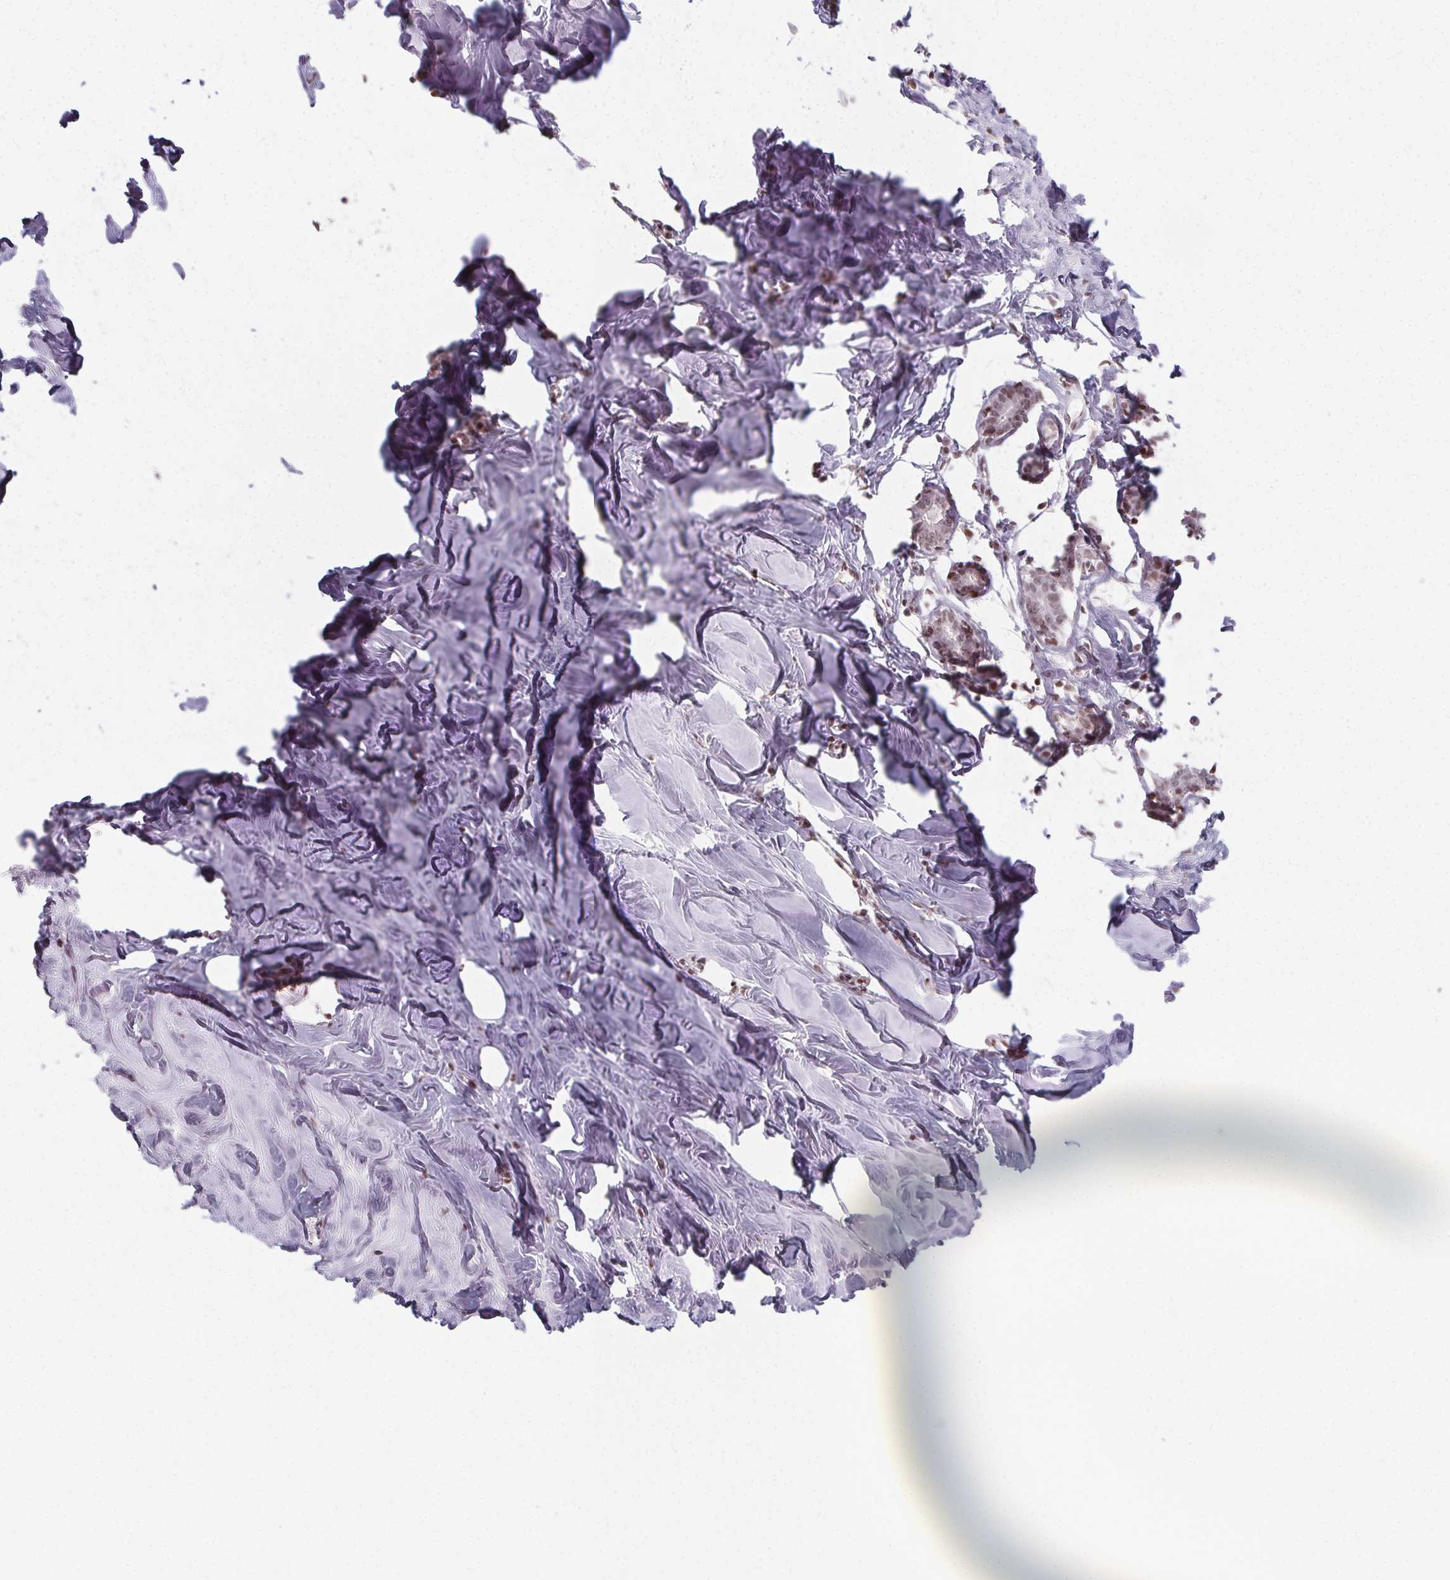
{"staining": {"intensity": "negative", "quantity": "none", "location": "none"}, "tissue": "breast", "cell_type": "Adipocytes", "image_type": "normal", "snomed": [{"axis": "morphology", "description": "Normal tissue, NOS"}, {"axis": "topography", "description": "Breast"}], "caption": "Immunohistochemistry (IHC) photomicrograph of unremarkable breast: human breast stained with DAB (3,3'-diaminobenzidine) shows no significant protein positivity in adipocytes.", "gene": "KMT2A", "patient": {"sex": "female", "age": 27}}